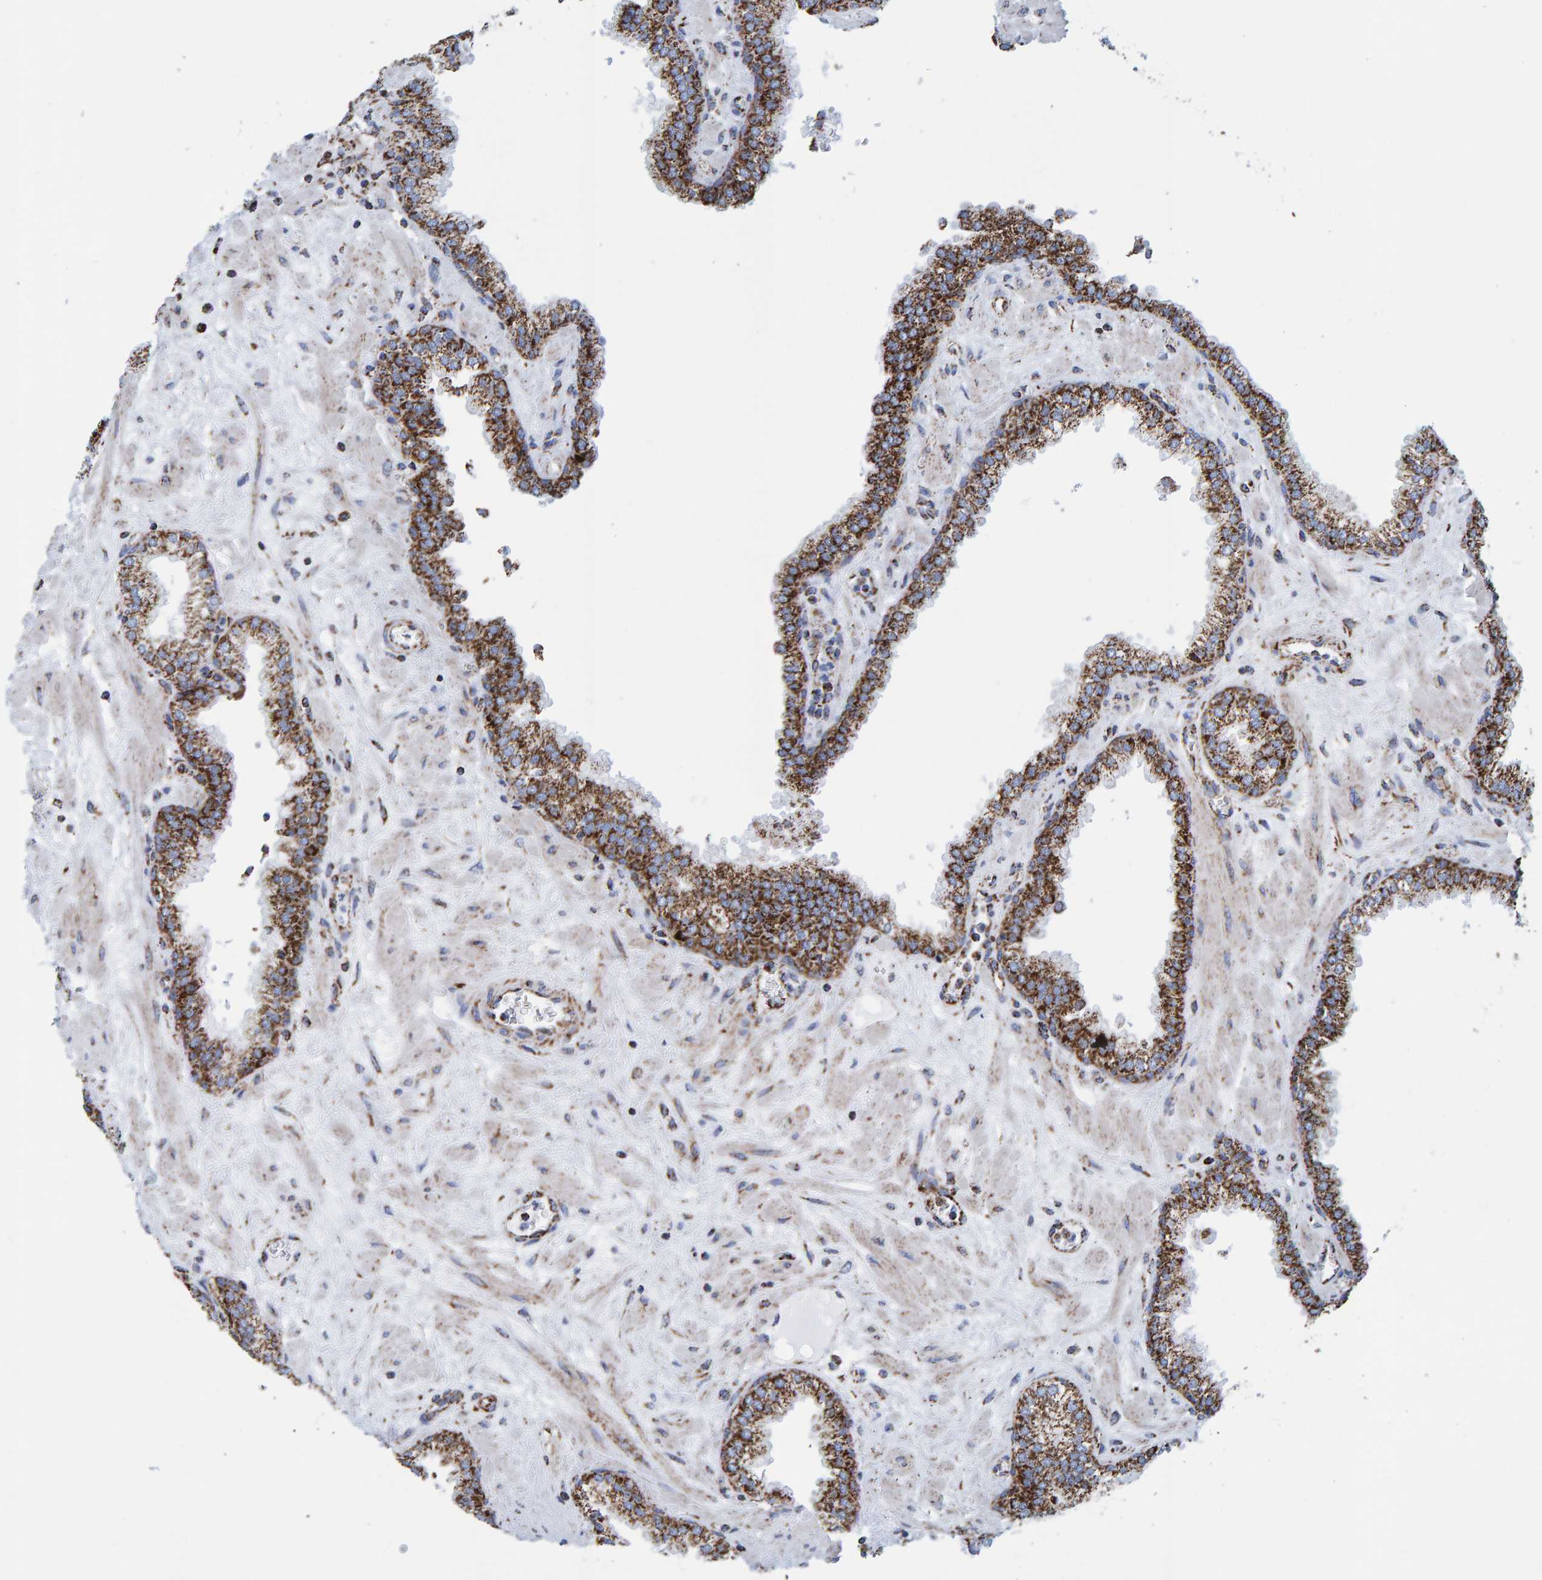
{"staining": {"intensity": "strong", "quantity": ">75%", "location": "cytoplasmic/membranous"}, "tissue": "prostate", "cell_type": "Glandular cells", "image_type": "normal", "snomed": [{"axis": "morphology", "description": "Normal tissue, NOS"}, {"axis": "morphology", "description": "Urothelial carcinoma, Low grade"}, {"axis": "topography", "description": "Urinary bladder"}, {"axis": "topography", "description": "Prostate"}], "caption": "Immunohistochemistry image of benign prostate: prostate stained using immunohistochemistry displays high levels of strong protein expression localized specifically in the cytoplasmic/membranous of glandular cells, appearing as a cytoplasmic/membranous brown color.", "gene": "ENSG00000262660", "patient": {"sex": "male", "age": 60}}